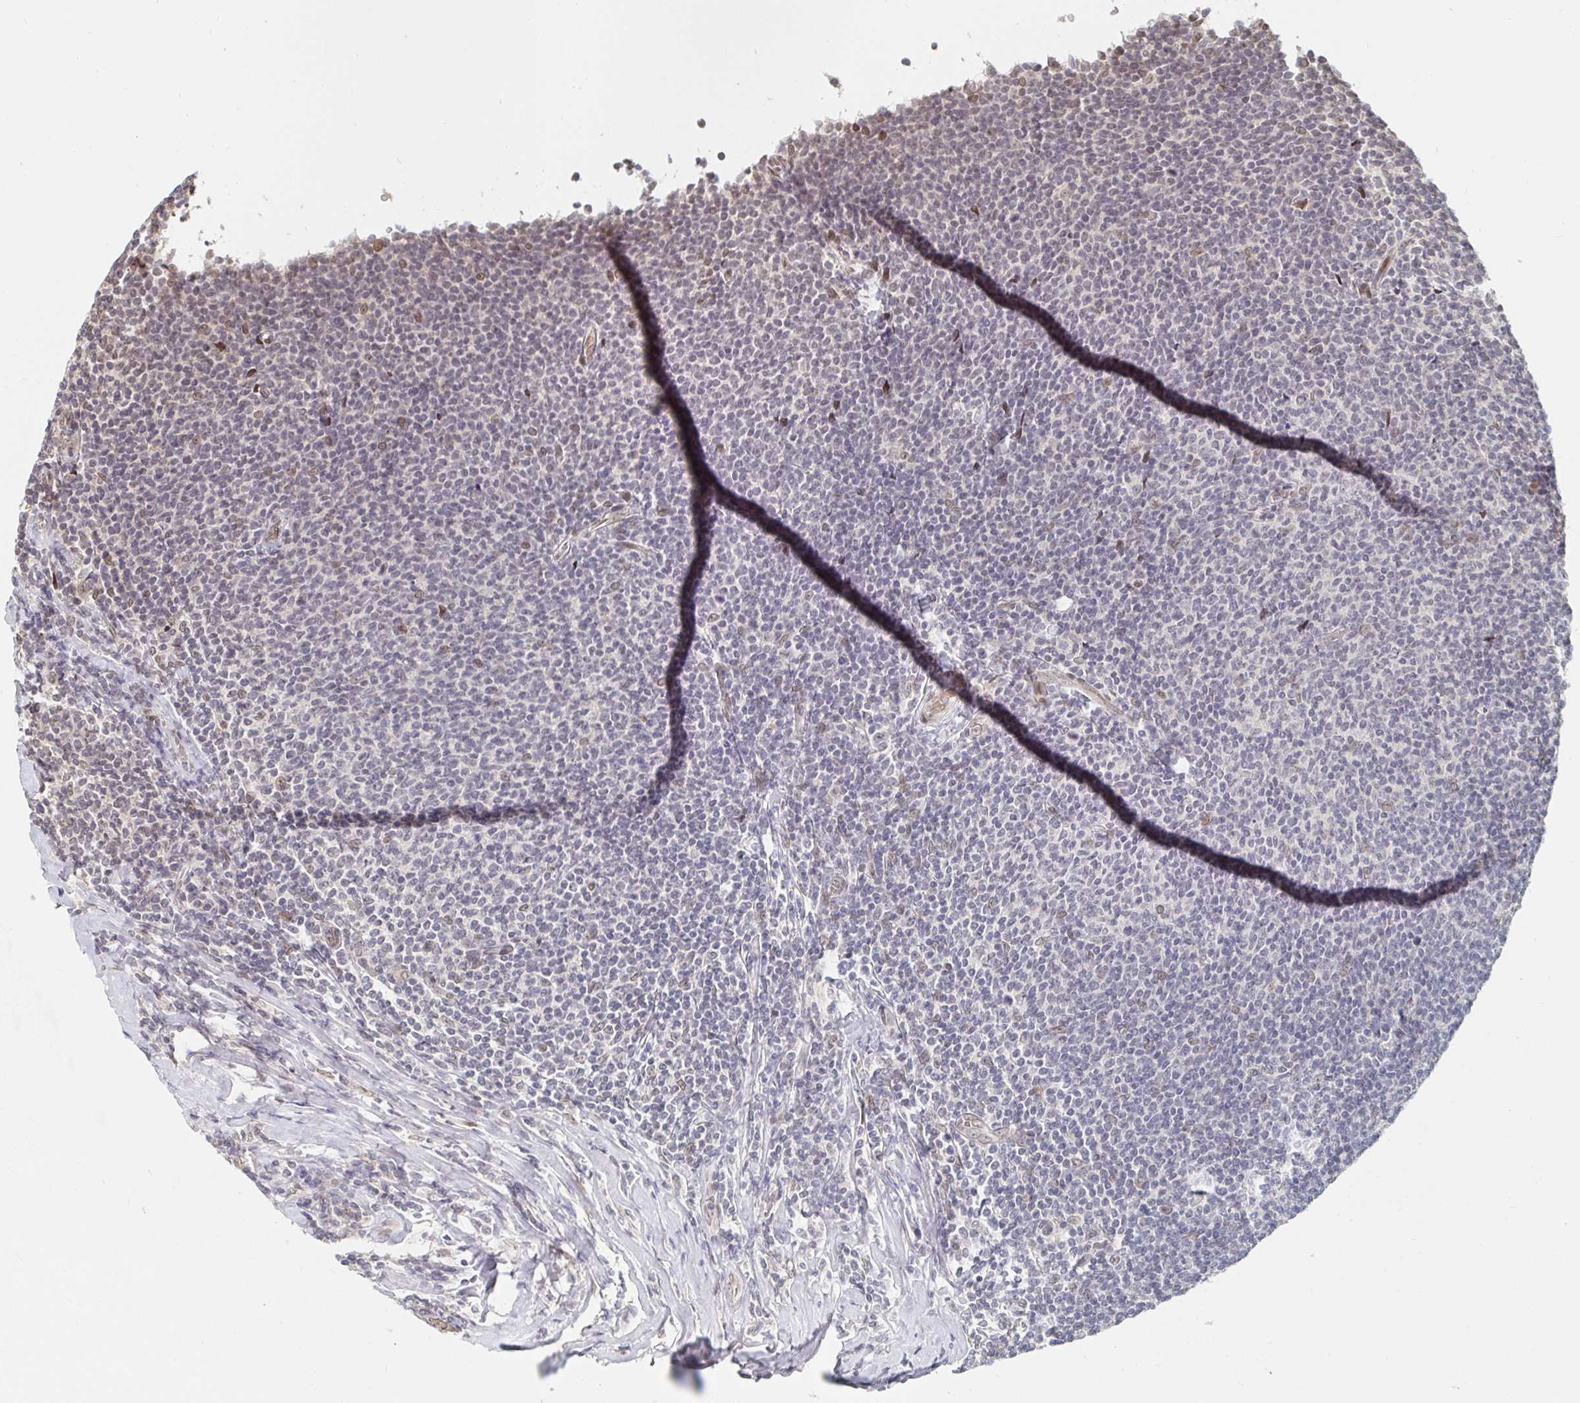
{"staining": {"intensity": "negative", "quantity": "none", "location": "none"}, "tissue": "lymphoma", "cell_type": "Tumor cells", "image_type": "cancer", "snomed": [{"axis": "morphology", "description": "Malignant lymphoma, non-Hodgkin's type, Low grade"}, {"axis": "topography", "description": "Lymph node"}], "caption": "Lymphoma stained for a protein using IHC displays no expression tumor cells.", "gene": "CHD2", "patient": {"sex": "male", "age": 52}}